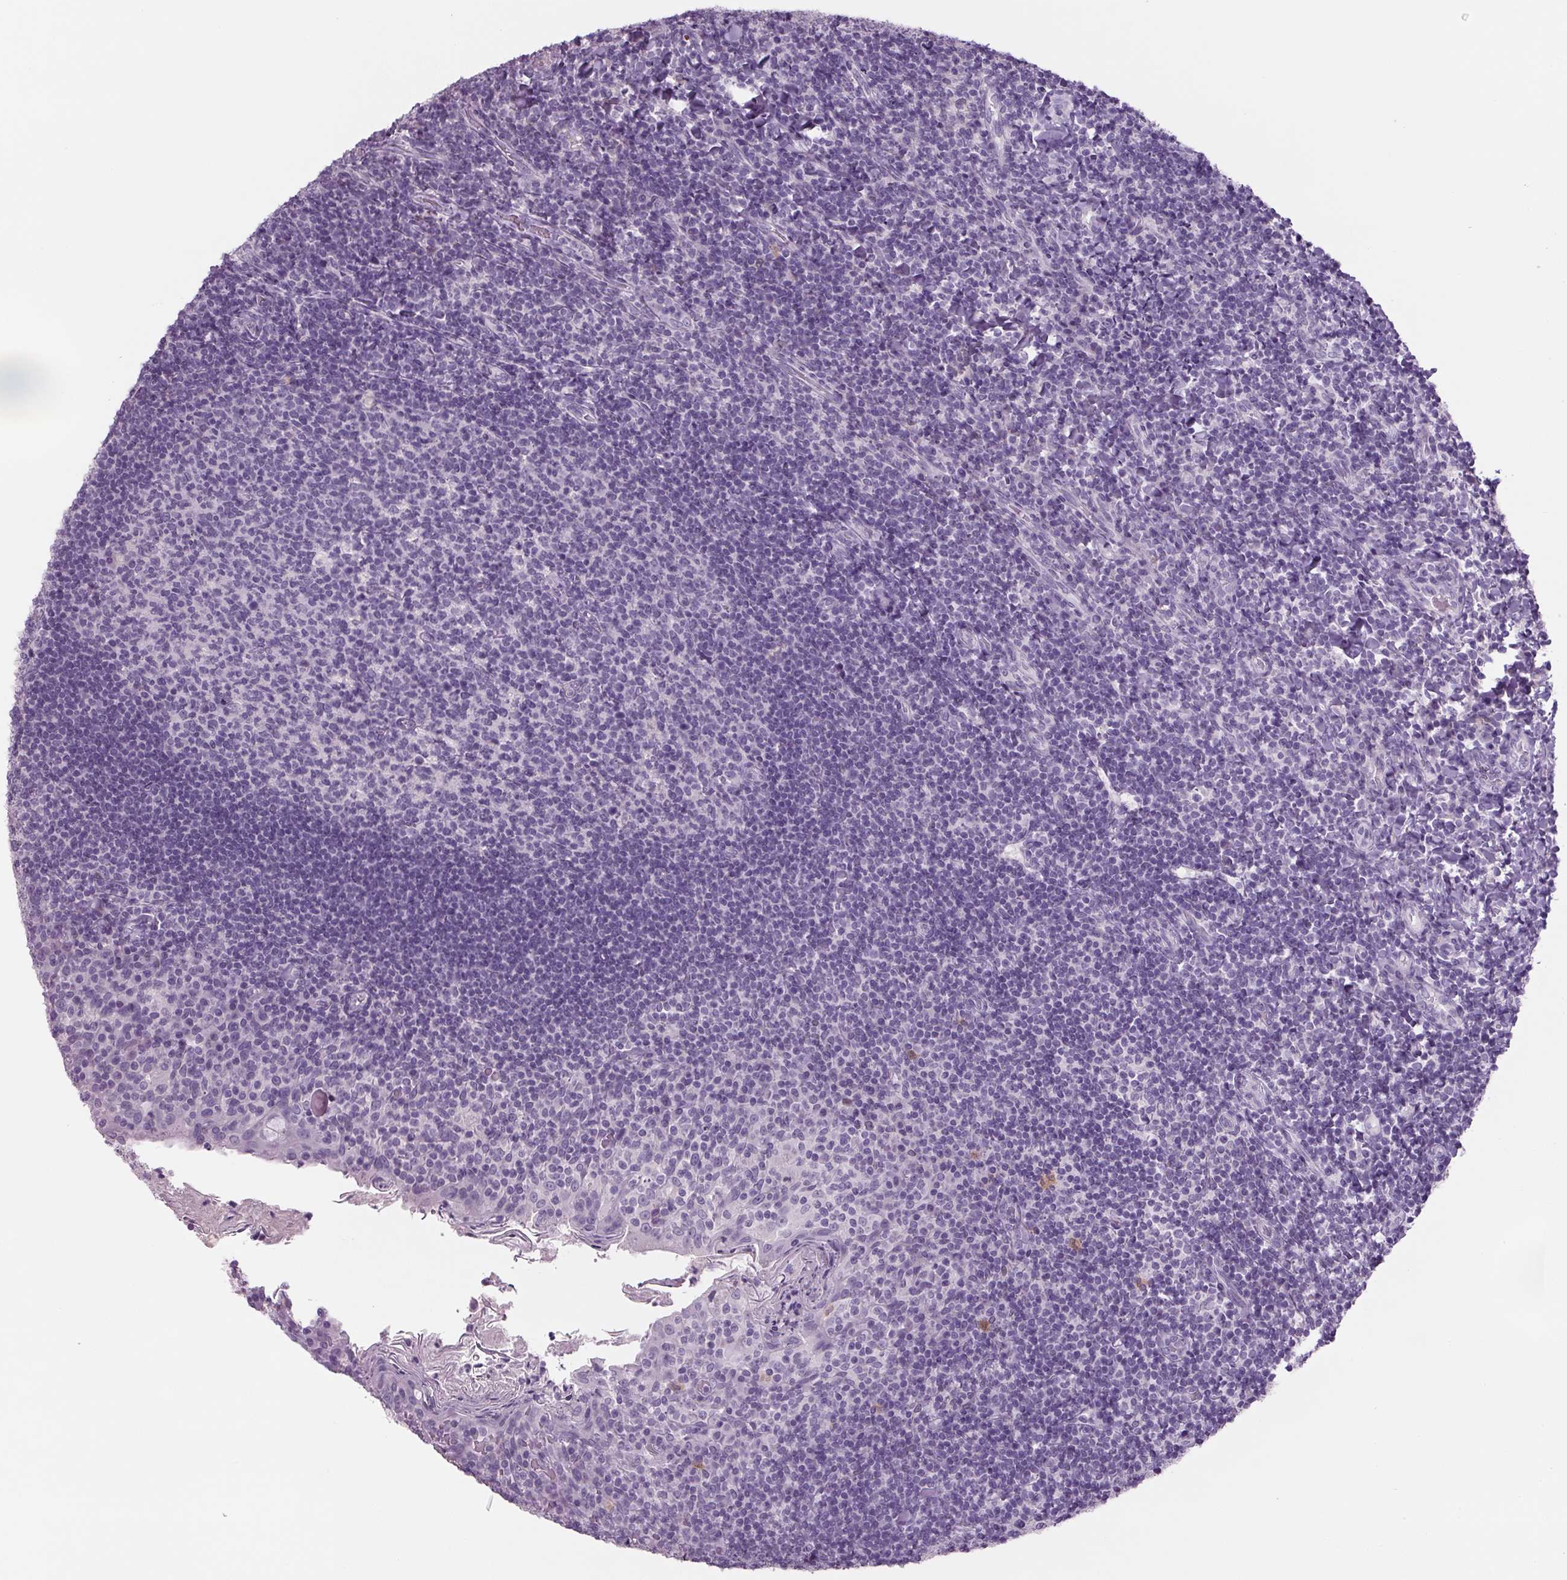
{"staining": {"intensity": "negative", "quantity": "none", "location": "none"}, "tissue": "tonsil", "cell_type": "Germinal center cells", "image_type": "normal", "snomed": [{"axis": "morphology", "description": "Normal tissue, NOS"}, {"axis": "topography", "description": "Tonsil"}], "caption": "This is an immunohistochemistry (IHC) photomicrograph of unremarkable human tonsil. There is no staining in germinal center cells.", "gene": "PPP1R1A", "patient": {"sex": "female", "age": 10}}